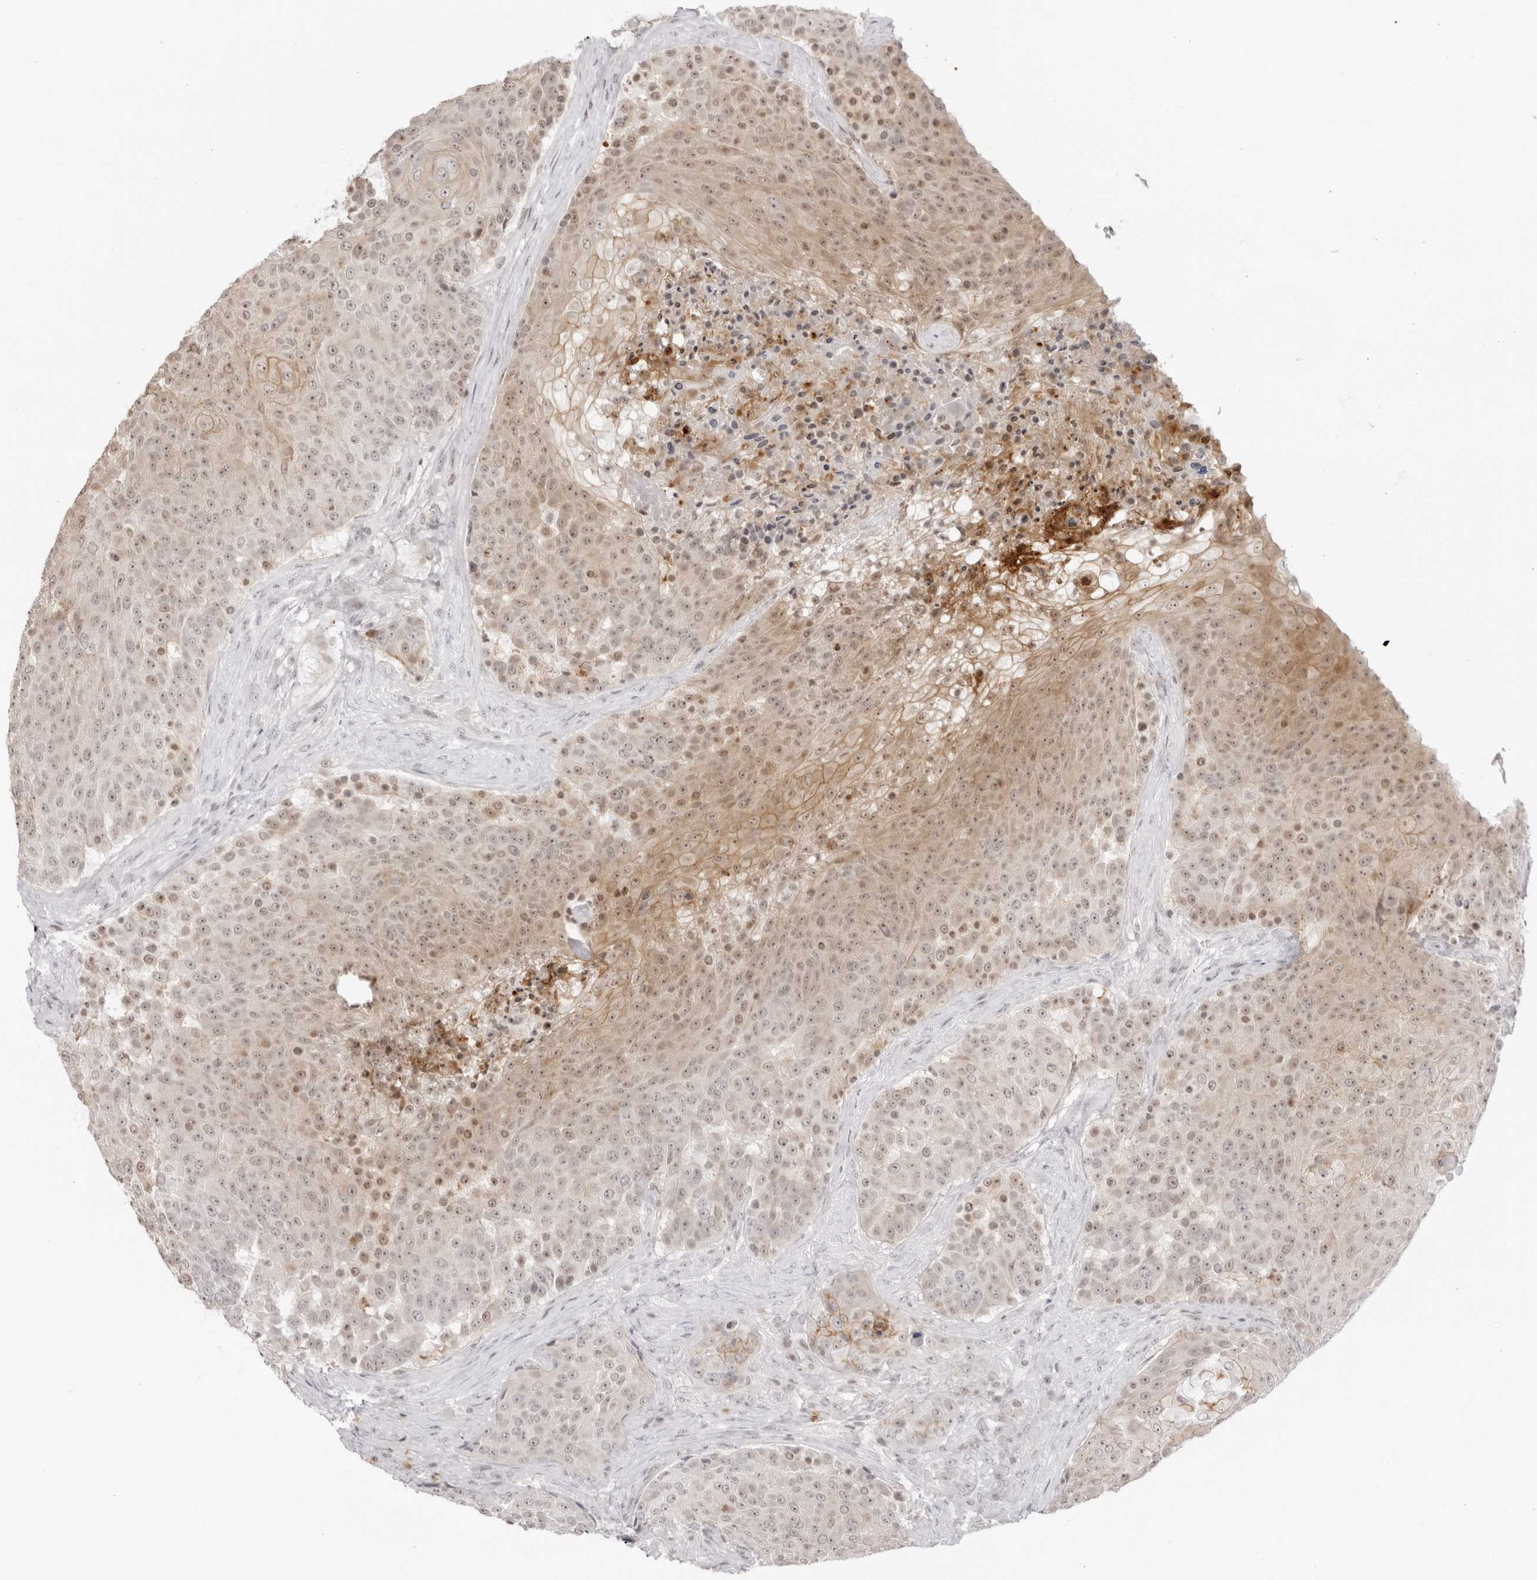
{"staining": {"intensity": "moderate", "quantity": "25%-75%", "location": "cytoplasmic/membranous,nuclear"}, "tissue": "urothelial cancer", "cell_type": "Tumor cells", "image_type": "cancer", "snomed": [{"axis": "morphology", "description": "Urothelial carcinoma, High grade"}, {"axis": "topography", "description": "Urinary bladder"}], "caption": "Urothelial cancer was stained to show a protein in brown. There is medium levels of moderate cytoplasmic/membranous and nuclear positivity in approximately 25%-75% of tumor cells.", "gene": "RNF146", "patient": {"sex": "female", "age": 63}}